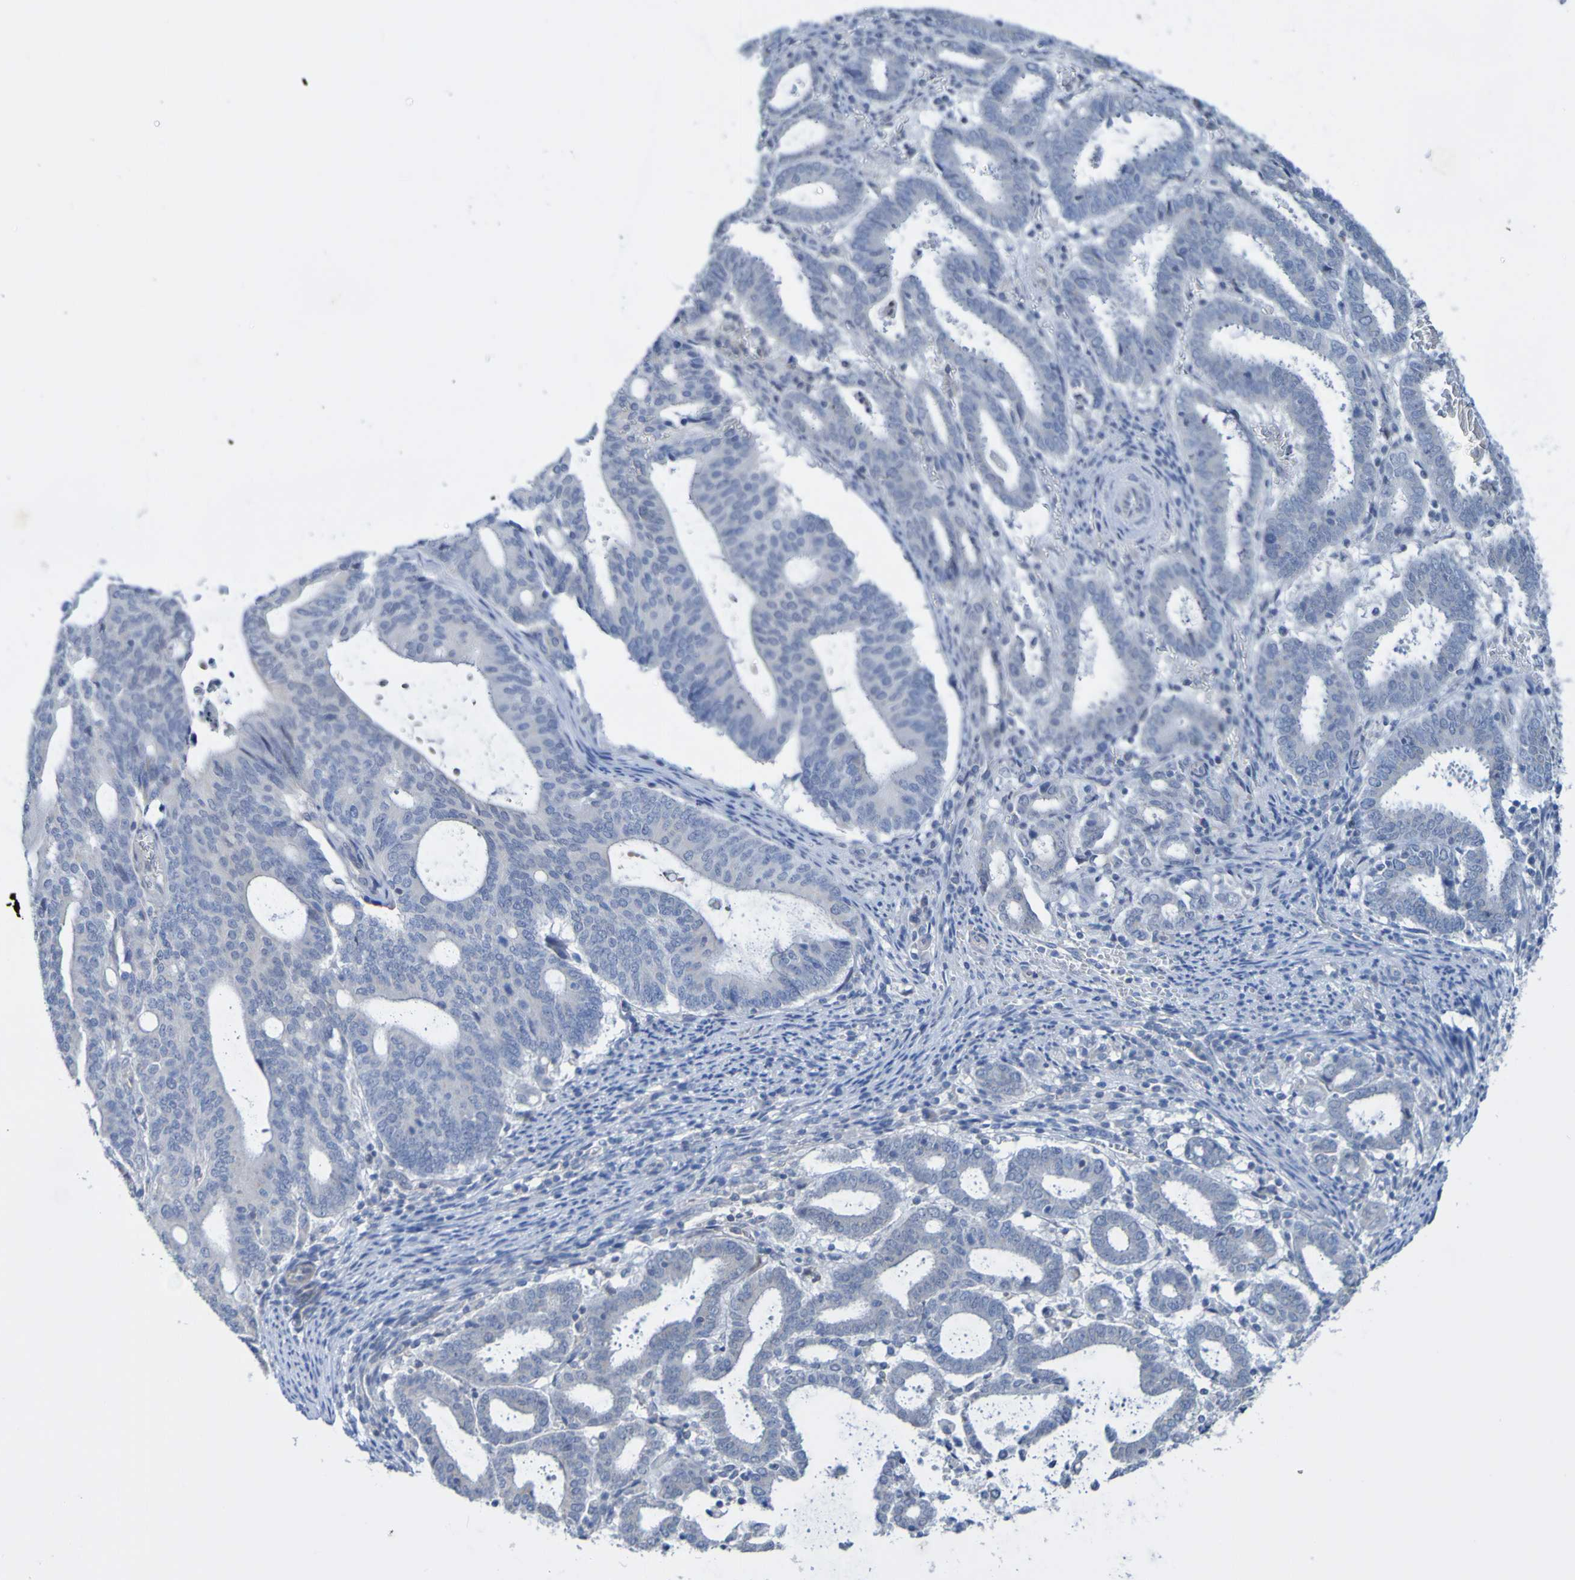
{"staining": {"intensity": "negative", "quantity": "none", "location": "none"}, "tissue": "endometrial cancer", "cell_type": "Tumor cells", "image_type": "cancer", "snomed": [{"axis": "morphology", "description": "Adenocarcinoma, NOS"}, {"axis": "topography", "description": "Uterus"}], "caption": "This micrograph is of adenocarcinoma (endometrial) stained with immunohistochemistry to label a protein in brown with the nuclei are counter-stained blue. There is no staining in tumor cells.", "gene": "ACMSD", "patient": {"sex": "female", "age": 83}}